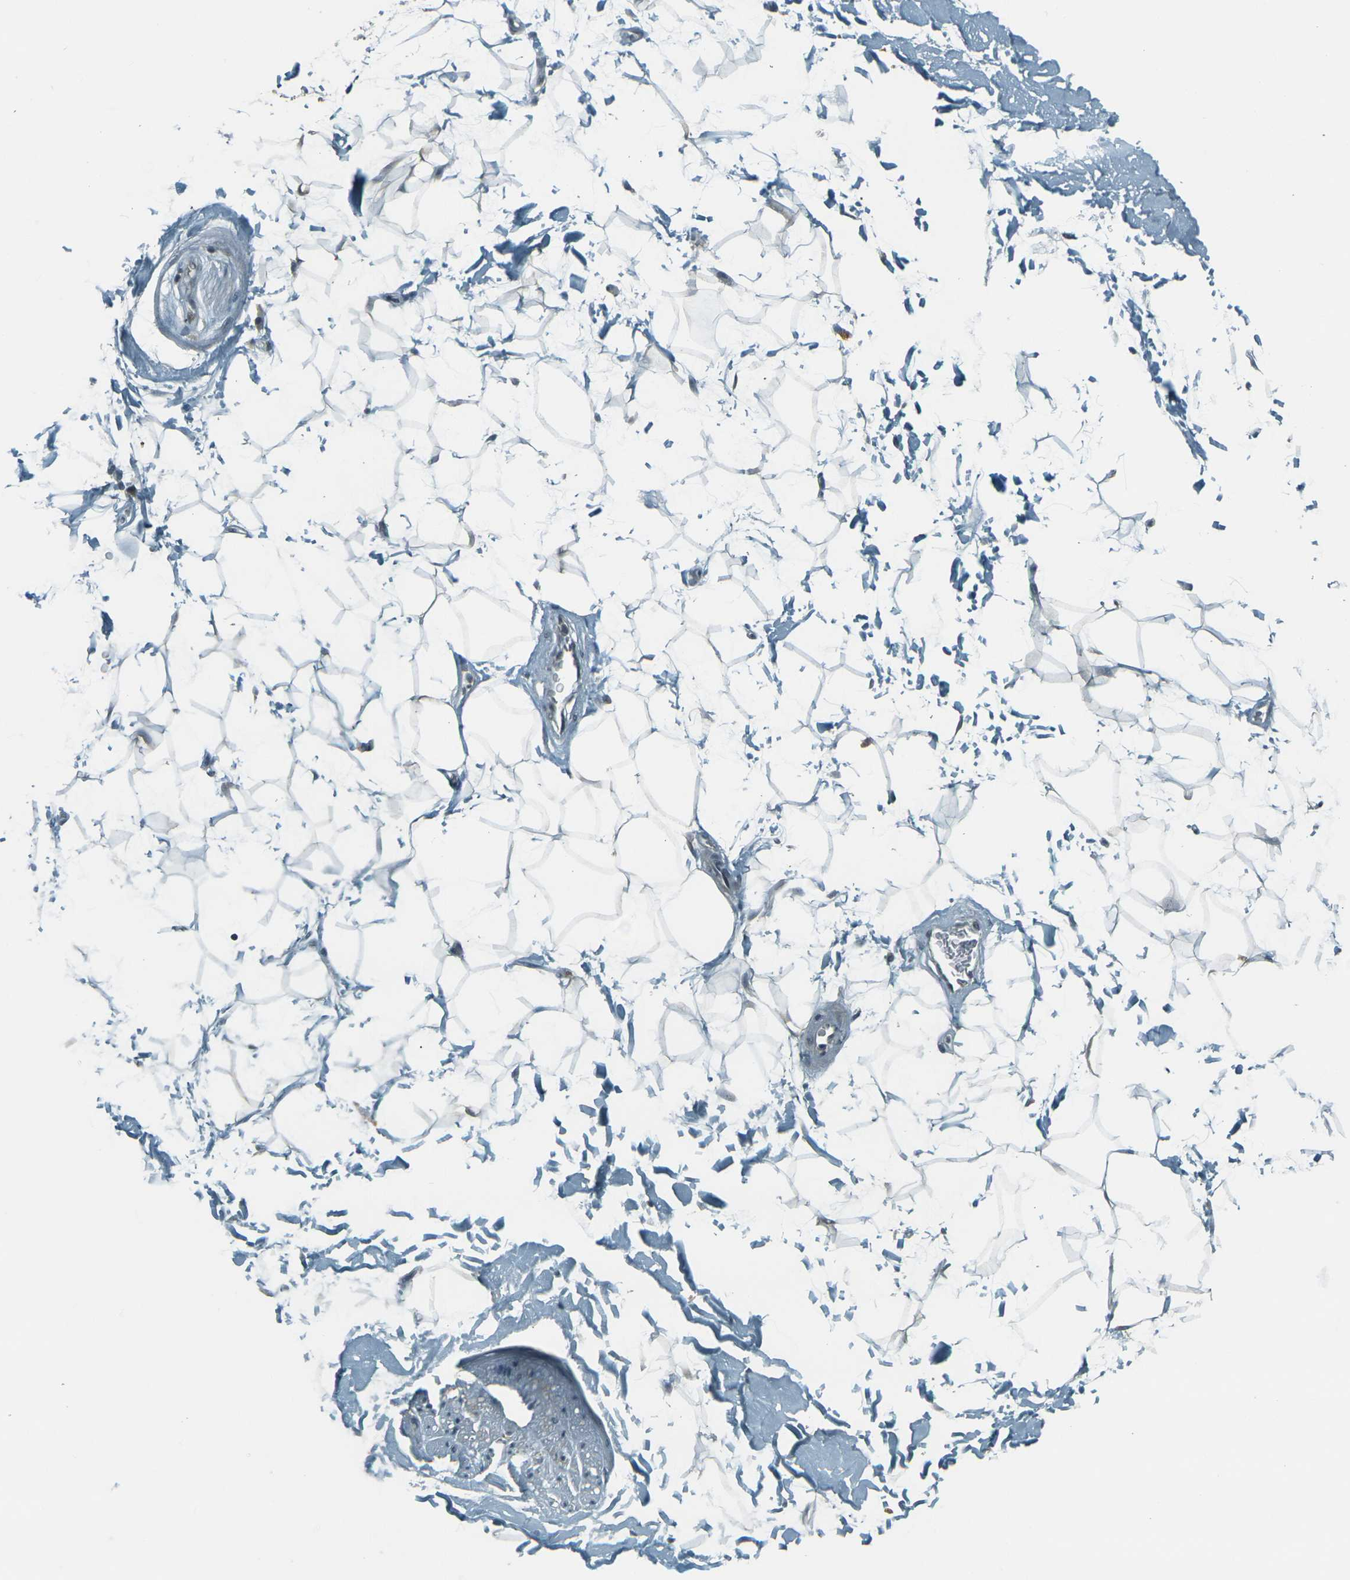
{"staining": {"intensity": "negative", "quantity": "none", "location": "none"}, "tissue": "adipose tissue", "cell_type": "Adipocytes", "image_type": "normal", "snomed": [{"axis": "morphology", "description": "Normal tissue, NOS"}, {"axis": "topography", "description": "Soft tissue"}], "caption": "A high-resolution histopathology image shows immunohistochemistry staining of benign adipose tissue, which shows no significant positivity in adipocytes. (DAB (3,3'-diaminobenzidine) immunohistochemistry visualized using brightfield microscopy, high magnification).", "gene": "GPR19", "patient": {"sex": "male", "age": 72}}